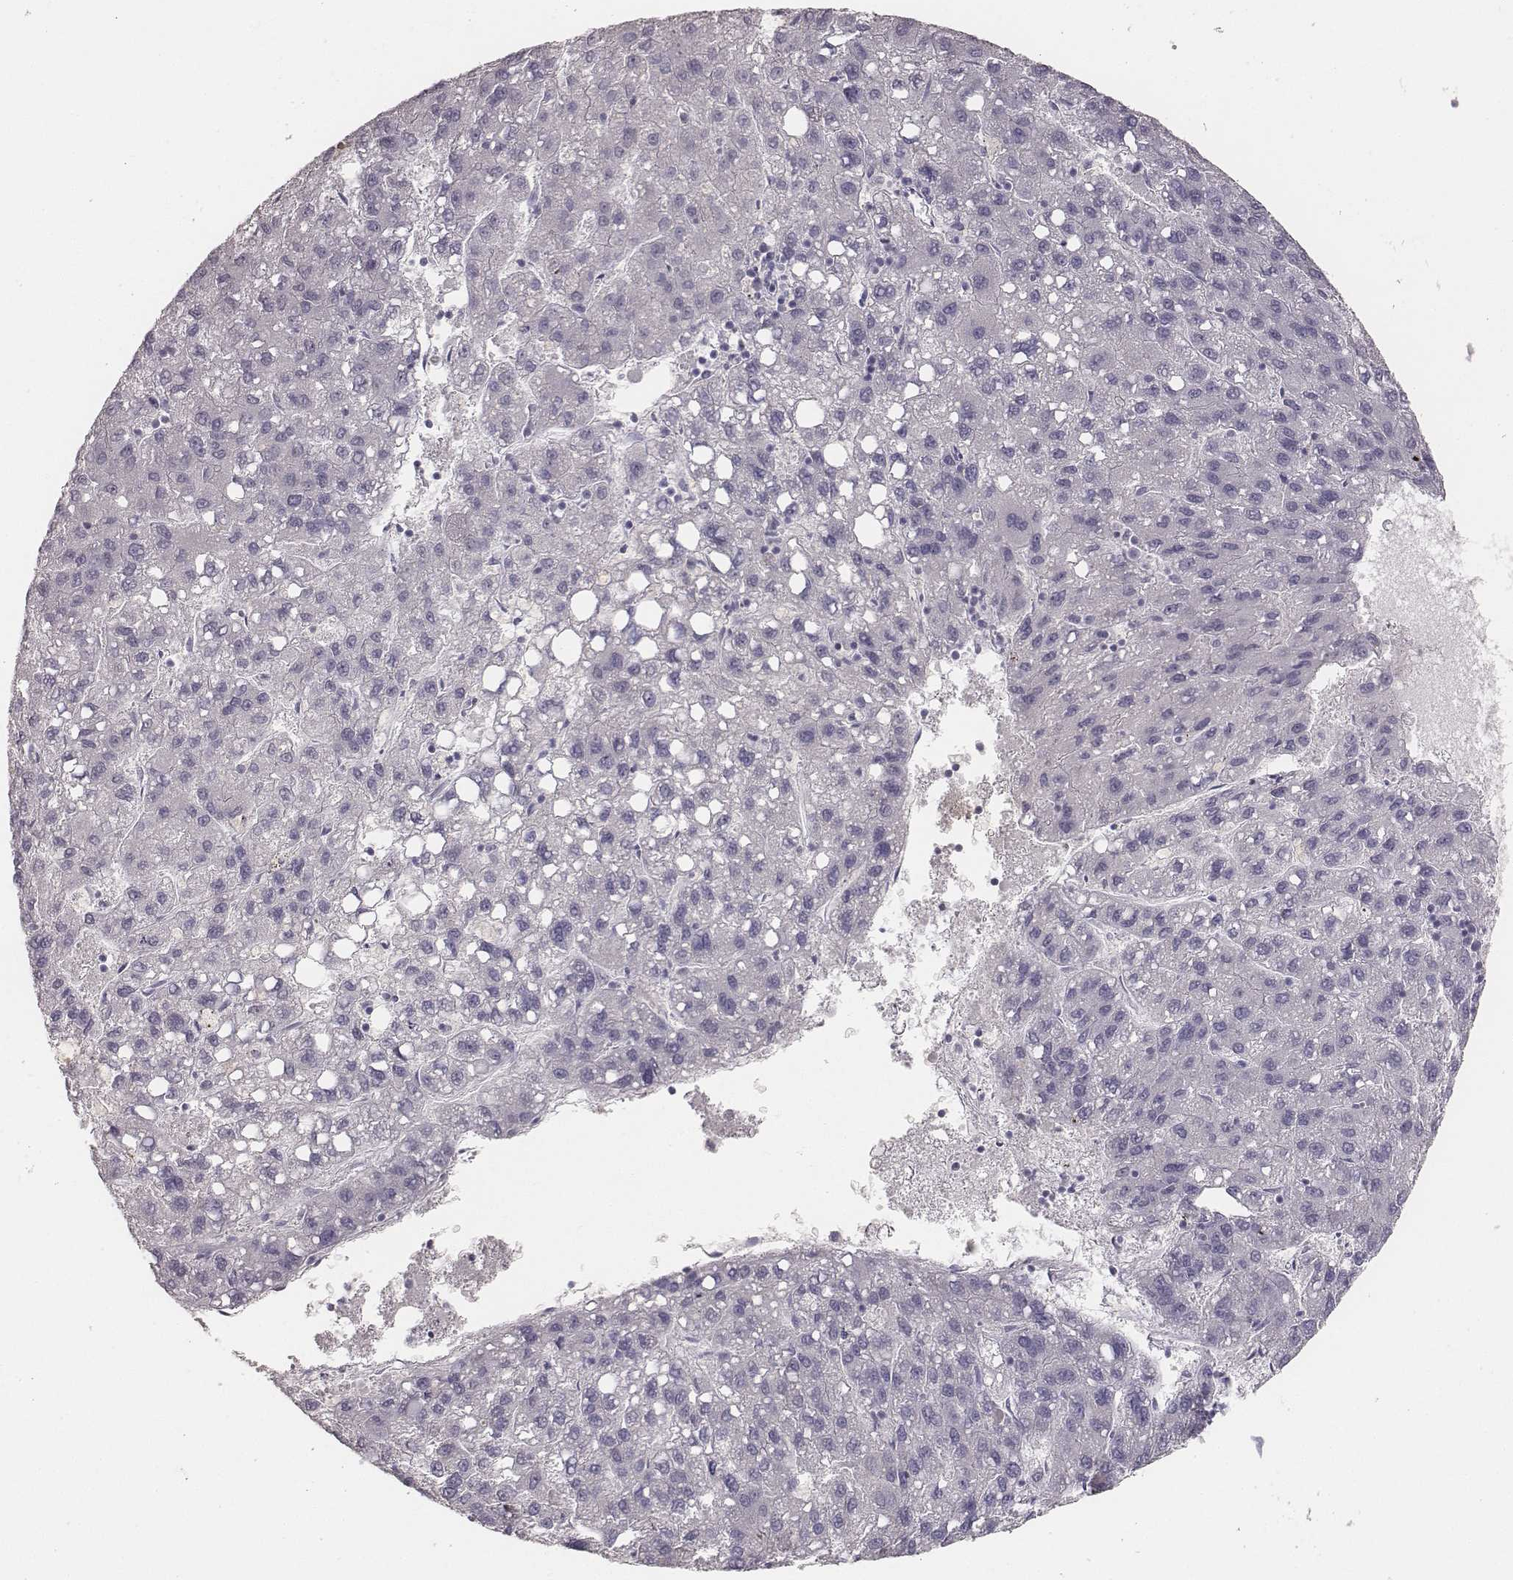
{"staining": {"intensity": "negative", "quantity": "none", "location": "none"}, "tissue": "liver cancer", "cell_type": "Tumor cells", "image_type": "cancer", "snomed": [{"axis": "morphology", "description": "Carcinoma, Hepatocellular, NOS"}, {"axis": "topography", "description": "Liver"}], "caption": "DAB immunohistochemical staining of liver cancer (hepatocellular carcinoma) shows no significant positivity in tumor cells.", "gene": "MYH6", "patient": {"sex": "female", "age": 82}}